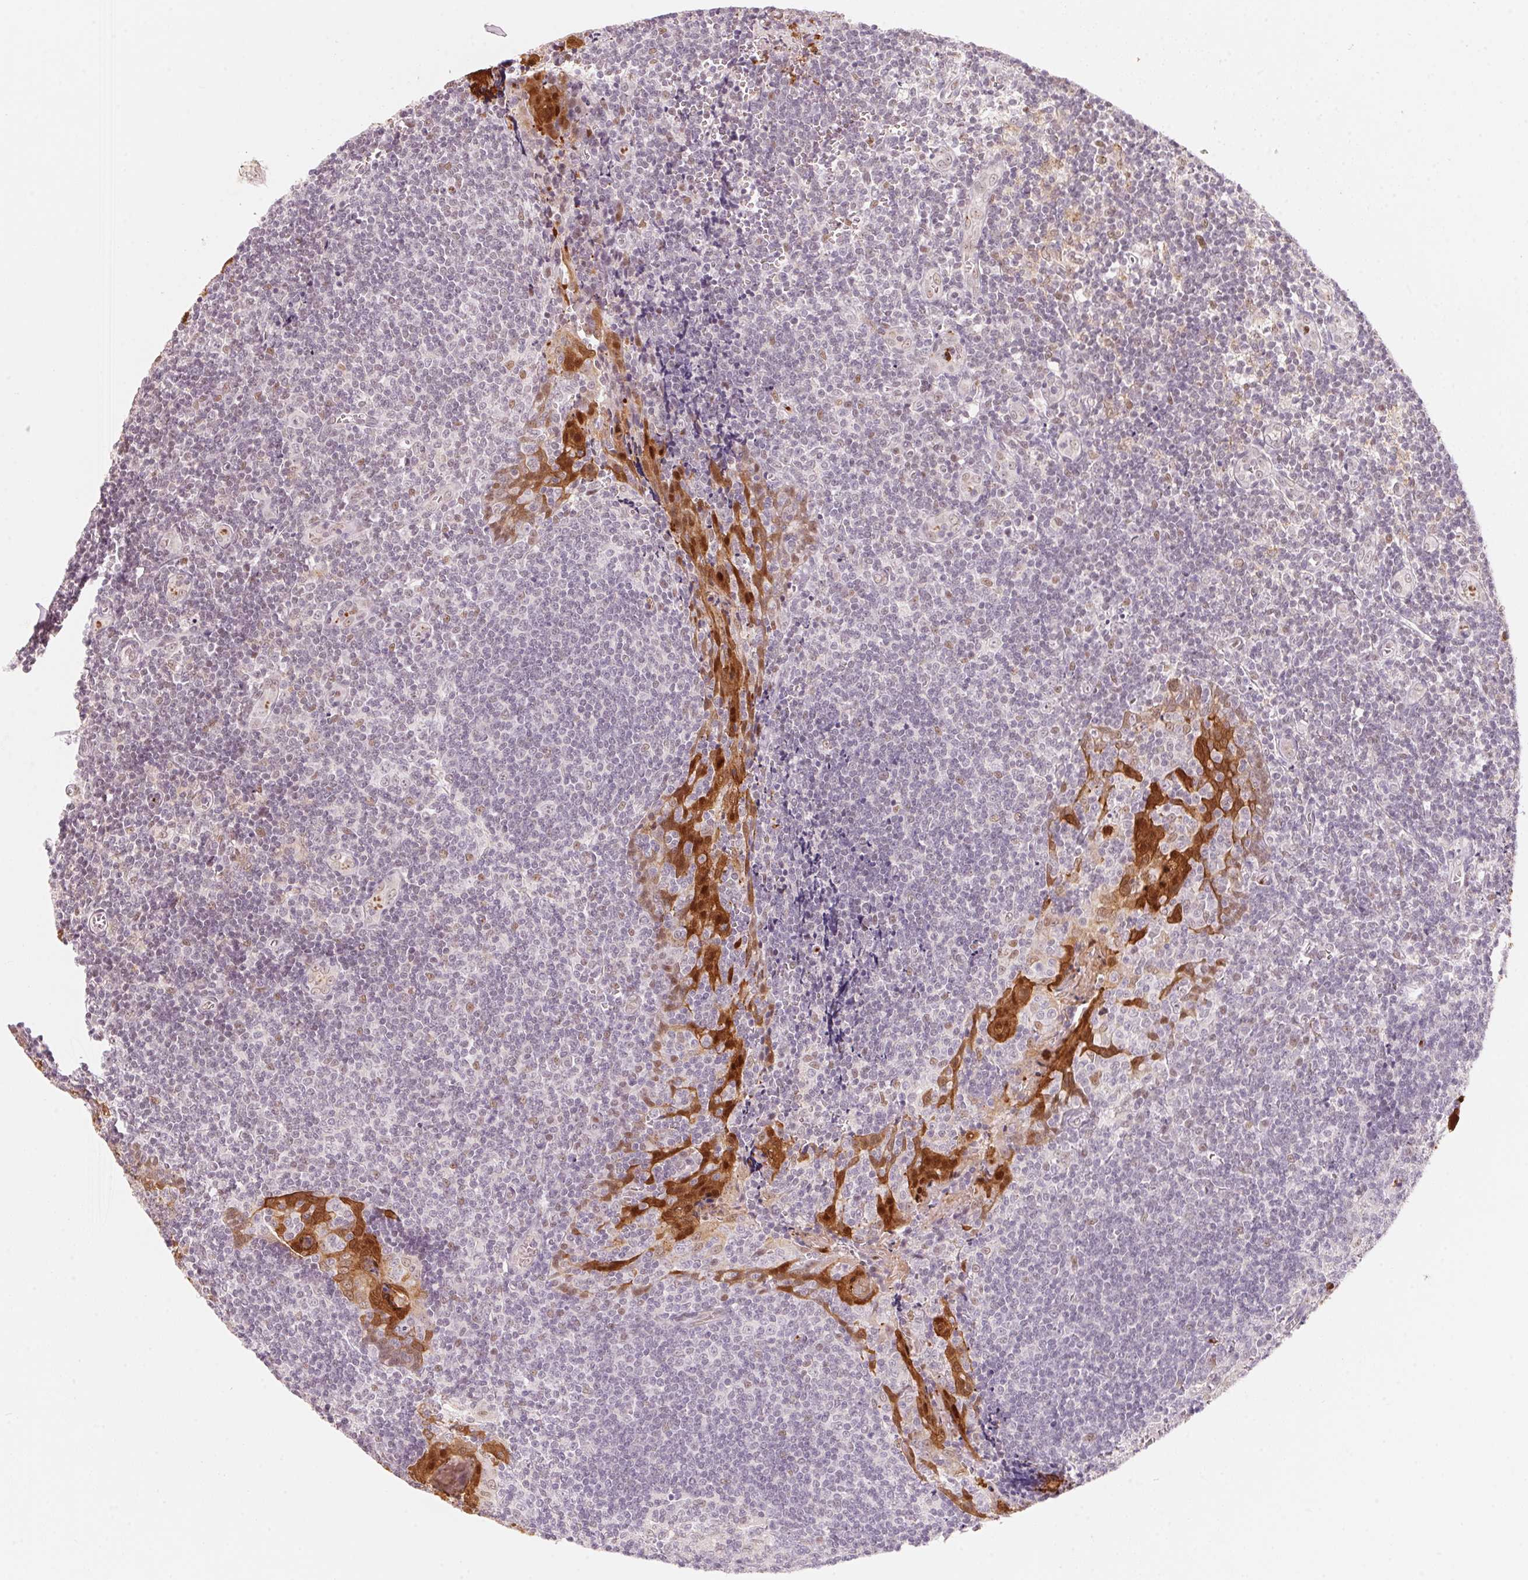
{"staining": {"intensity": "moderate", "quantity": "<25%", "location": "nuclear"}, "tissue": "tonsil", "cell_type": "Germinal center cells", "image_type": "normal", "snomed": [{"axis": "morphology", "description": "Normal tissue, NOS"}, {"axis": "morphology", "description": "Inflammation, NOS"}, {"axis": "topography", "description": "Tonsil"}], "caption": "Tonsil stained with DAB (3,3'-diaminobenzidine) immunohistochemistry reveals low levels of moderate nuclear staining in about <25% of germinal center cells.", "gene": "ARHGAP22", "patient": {"sex": "female", "age": 31}}